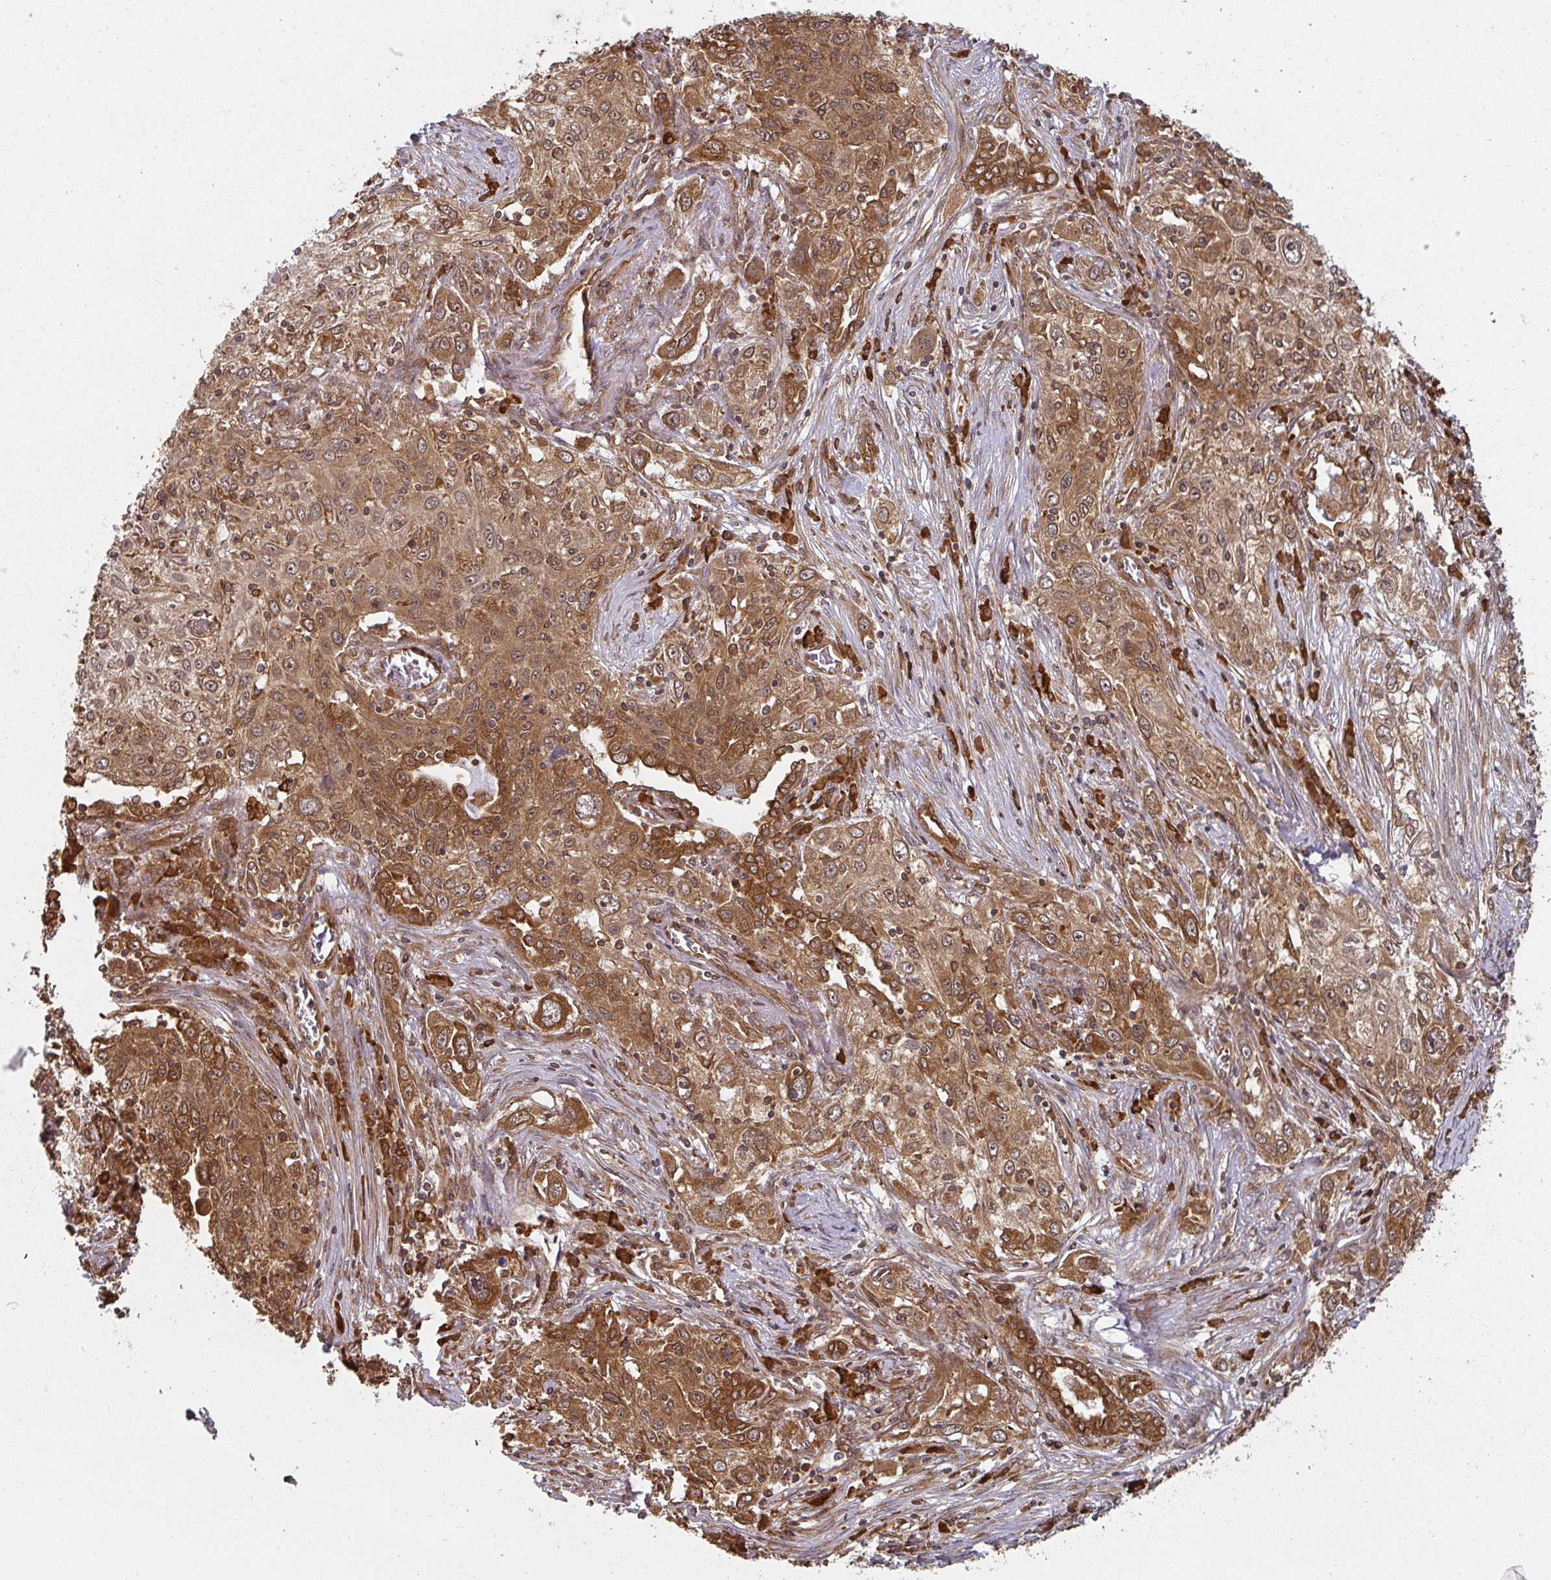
{"staining": {"intensity": "moderate", "quantity": ">75%", "location": "cytoplasmic/membranous,nuclear"}, "tissue": "lung cancer", "cell_type": "Tumor cells", "image_type": "cancer", "snomed": [{"axis": "morphology", "description": "Squamous cell carcinoma, NOS"}, {"axis": "topography", "description": "Lung"}], "caption": "The immunohistochemical stain highlights moderate cytoplasmic/membranous and nuclear staining in tumor cells of lung cancer tissue.", "gene": "PPP6R3", "patient": {"sex": "female", "age": 69}}